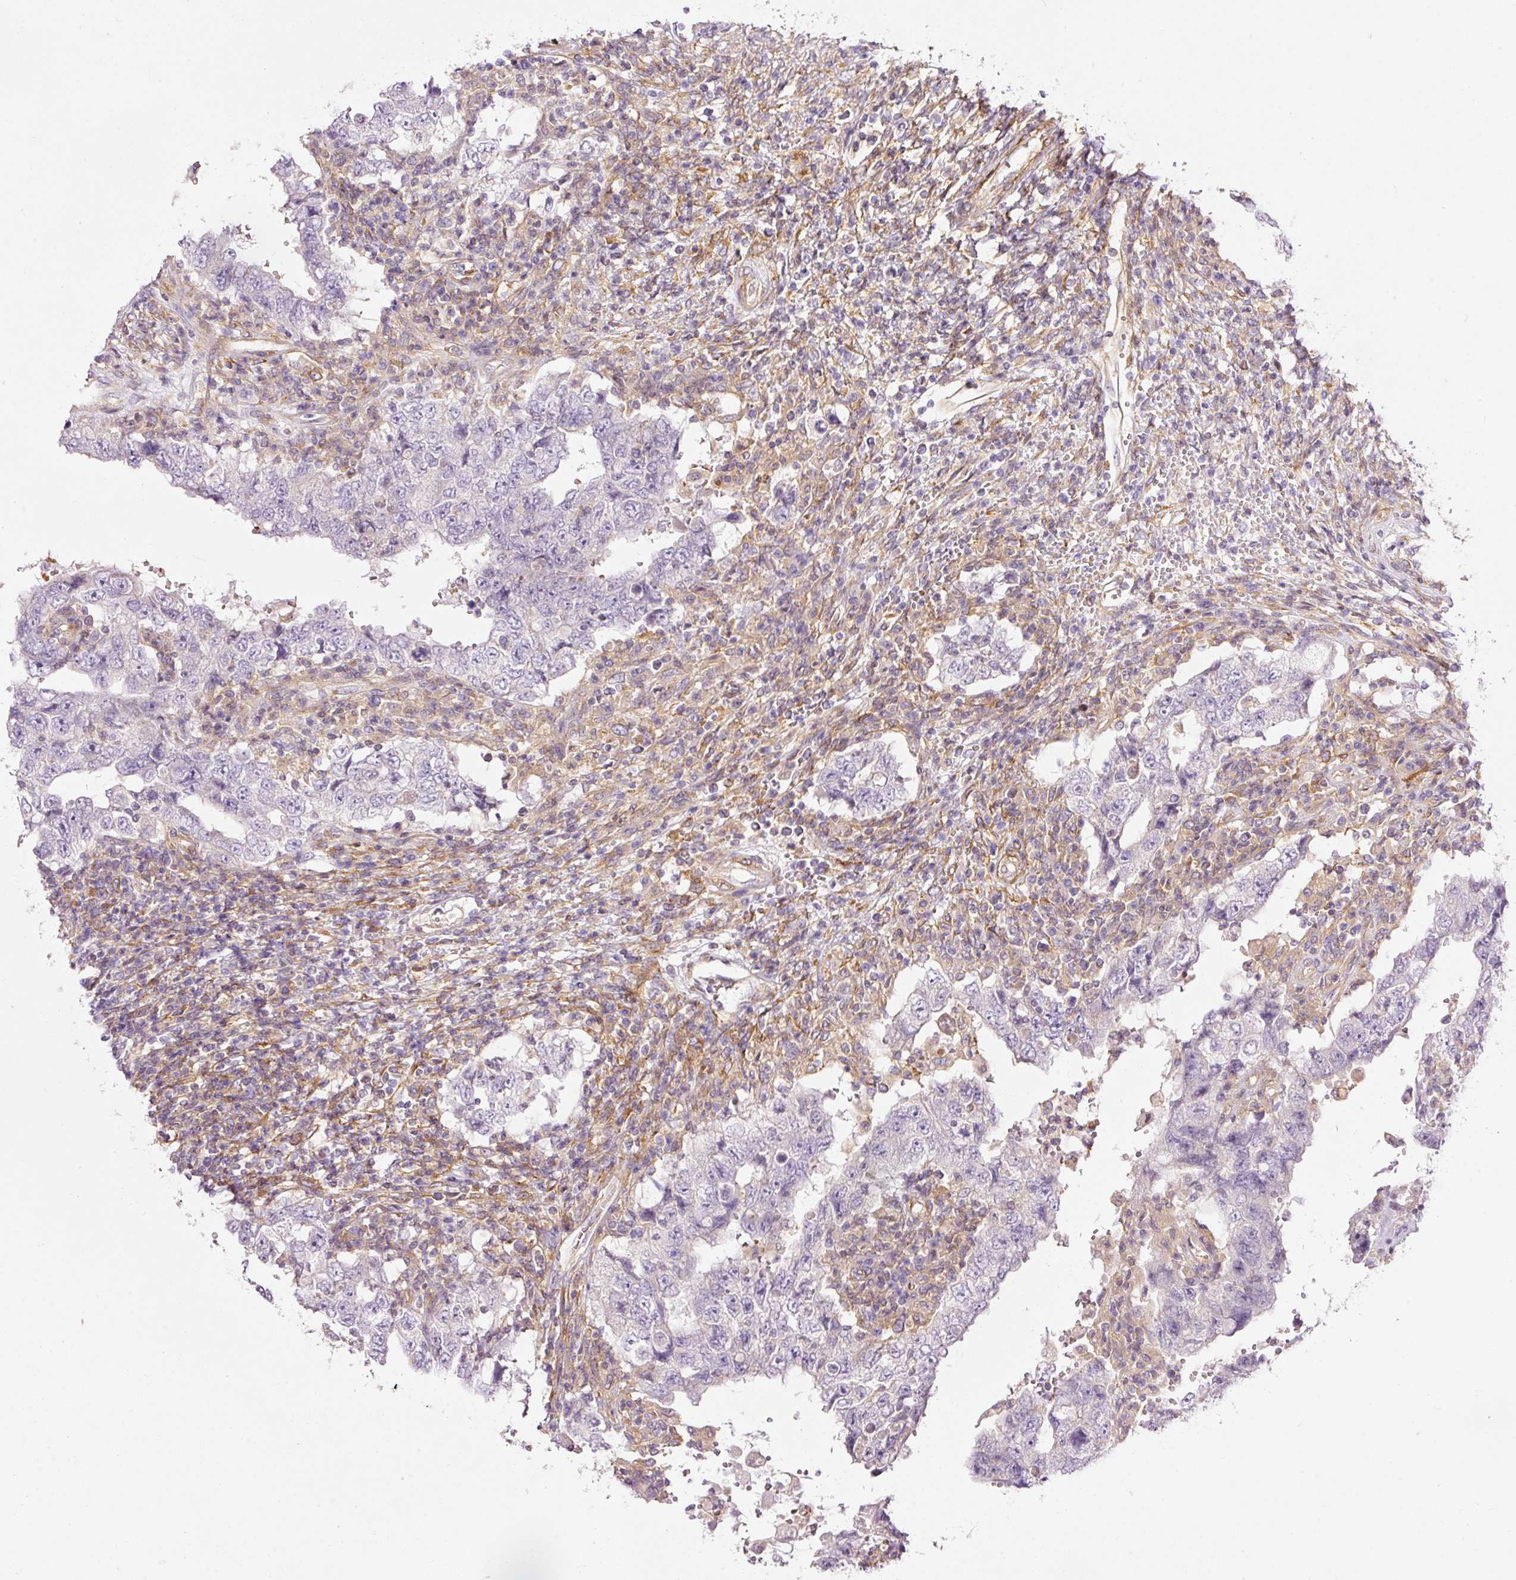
{"staining": {"intensity": "negative", "quantity": "none", "location": "none"}, "tissue": "testis cancer", "cell_type": "Tumor cells", "image_type": "cancer", "snomed": [{"axis": "morphology", "description": "Carcinoma, Embryonal, NOS"}, {"axis": "topography", "description": "Testis"}], "caption": "Immunohistochemical staining of testis cancer (embryonal carcinoma) exhibits no significant staining in tumor cells.", "gene": "TBC1D2B", "patient": {"sex": "male", "age": 26}}